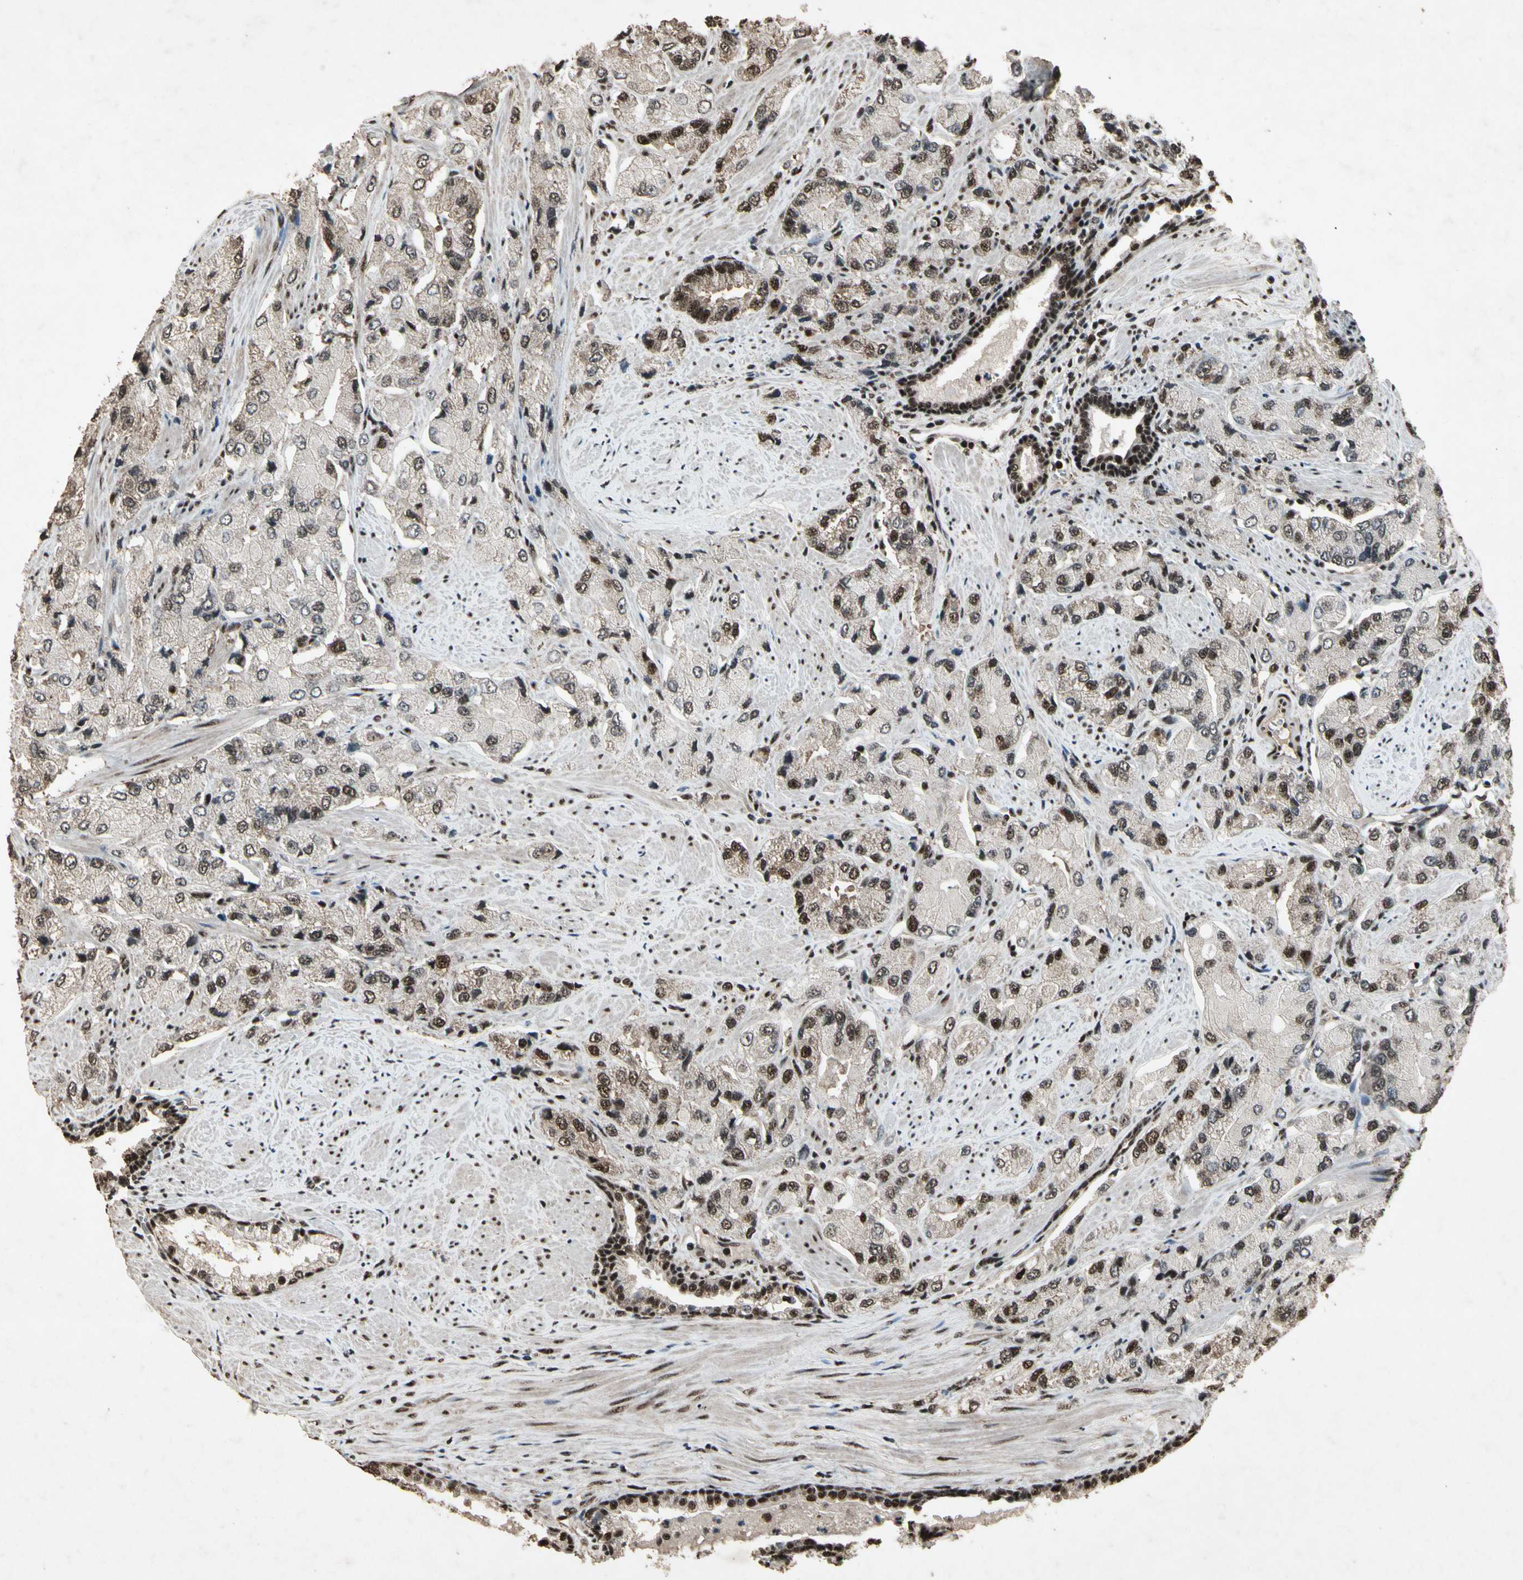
{"staining": {"intensity": "strong", "quantity": "25%-75%", "location": "nuclear"}, "tissue": "prostate cancer", "cell_type": "Tumor cells", "image_type": "cancer", "snomed": [{"axis": "morphology", "description": "Adenocarcinoma, High grade"}, {"axis": "topography", "description": "Prostate"}], "caption": "Prostate cancer (high-grade adenocarcinoma) tissue demonstrates strong nuclear expression in about 25%-75% of tumor cells (DAB IHC, brown staining for protein, blue staining for nuclei).", "gene": "TBX2", "patient": {"sex": "male", "age": 58}}